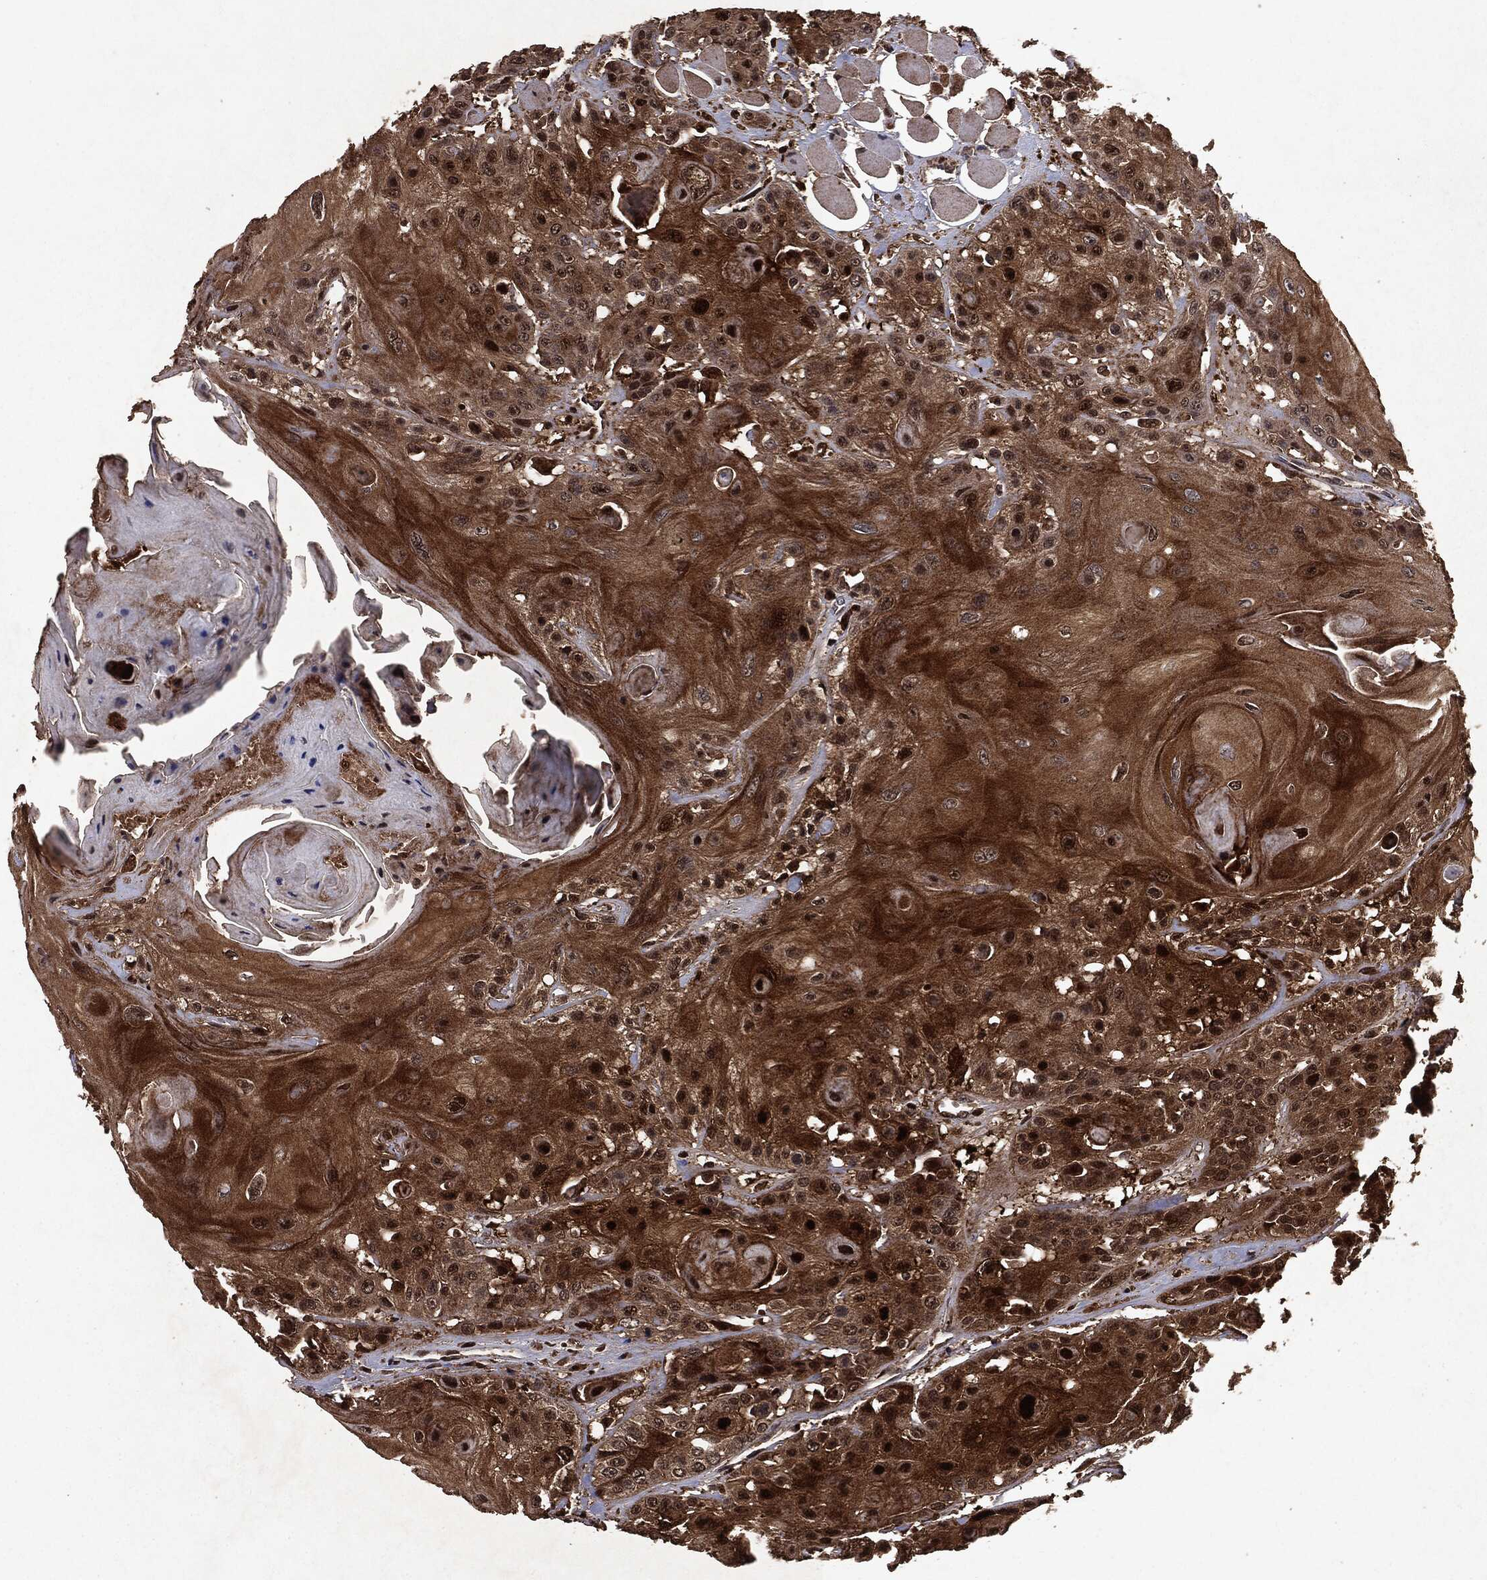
{"staining": {"intensity": "strong", "quantity": ">75%", "location": "cytoplasmic/membranous,nuclear"}, "tissue": "head and neck cancer", "cell_type": "Tumor cells", "image_type": "cancer", "snomed": [{"axis": "morphology", "description": "Squamous cell carcinoma, NOS"}, {"axis": "topography", "description": "Head-Neck"}], "caption": "Protein staining by immunohistochemistry (IHC) reveals strong cytoplasmic/membranous and nuclear positivity in about >75% of tumor cells in head and neck cancer (squamous cell carcinoma).", "gene": "MTOR", "patient": {"sex": "female", "age": 59}}